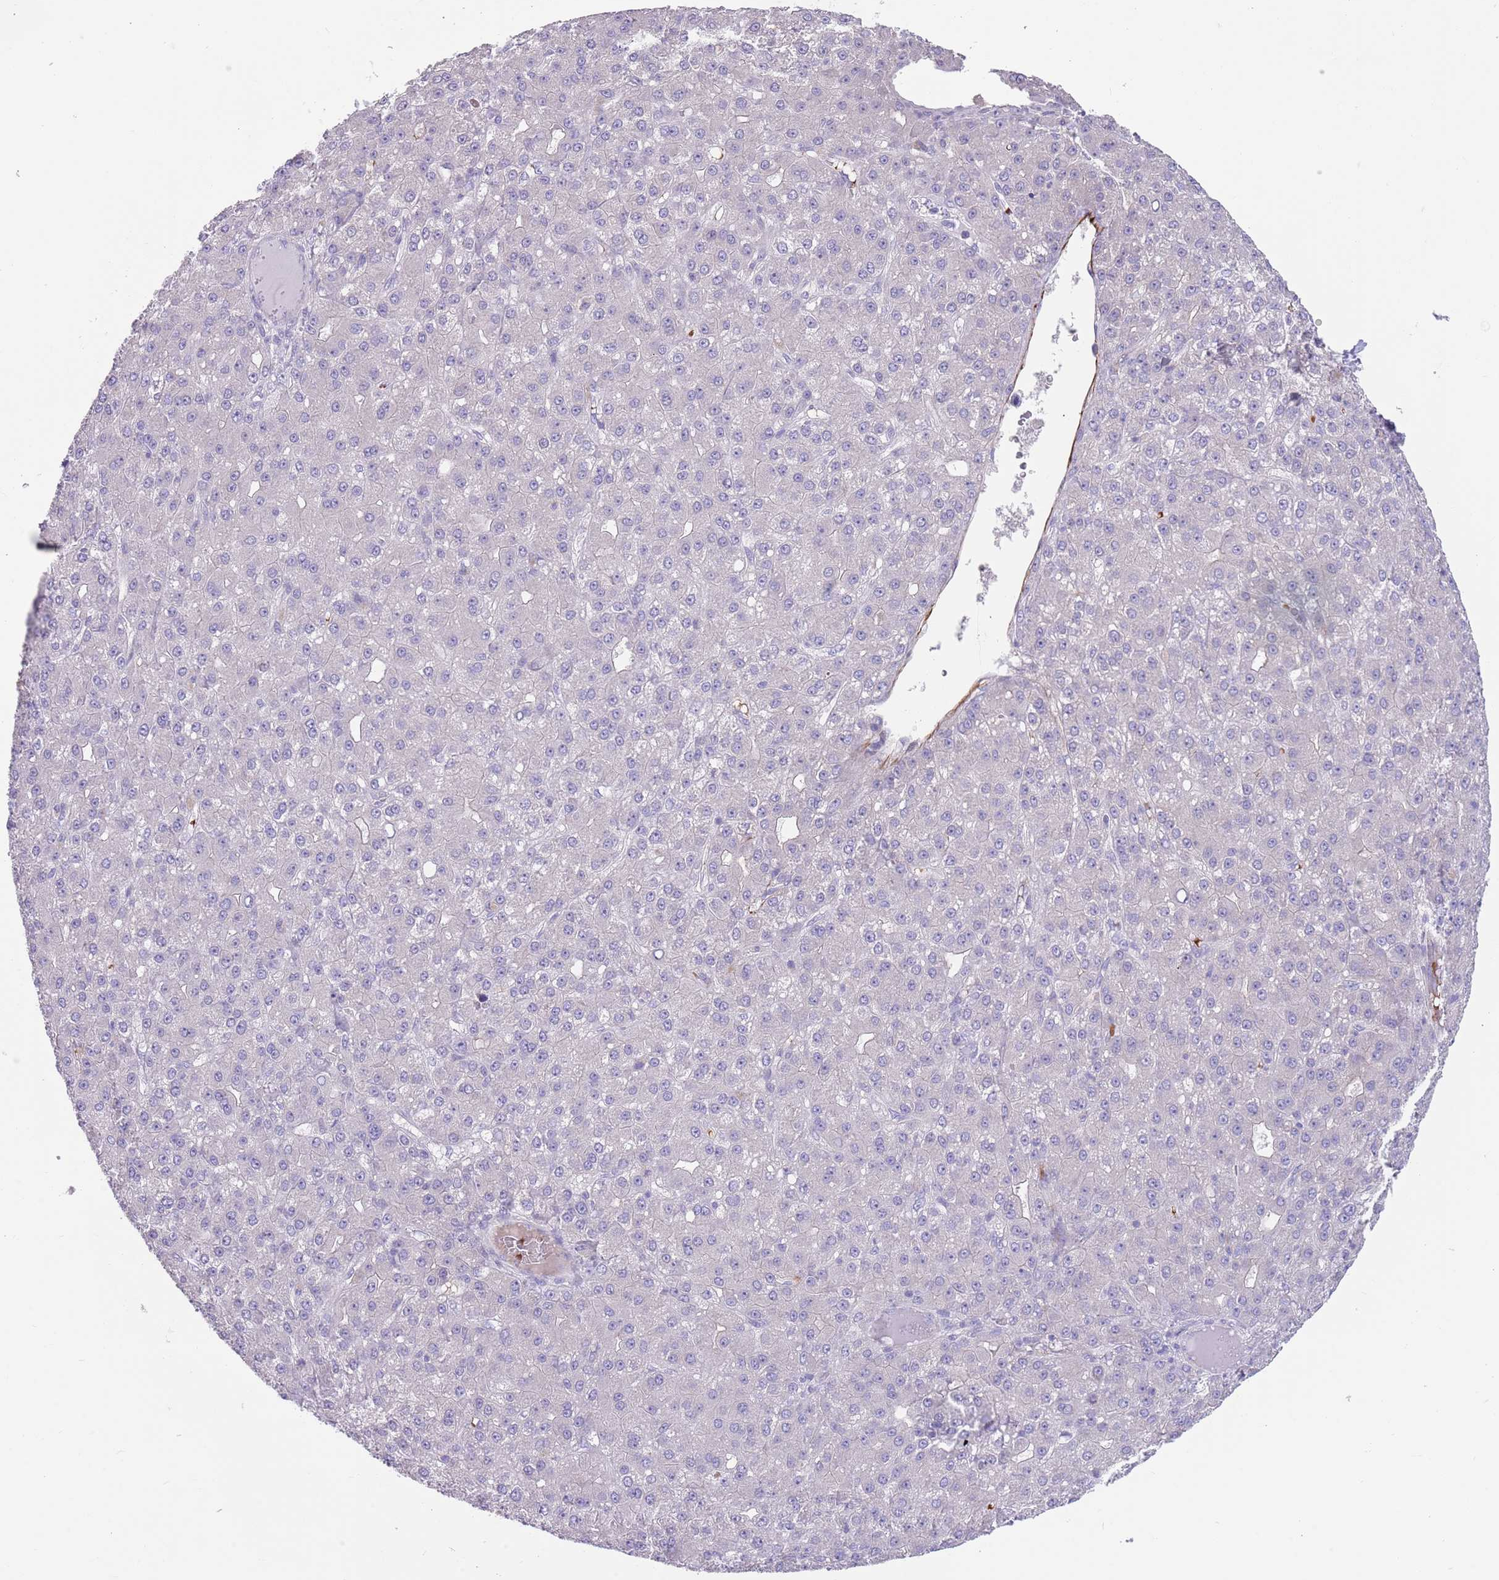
{"staining": {"intensity": "negative", "quantity": "none", "location": "none"}, "tissue": "liver cancer", "cell_type": "Tumor cells", "image_type": "cancer", "snomed": [{"axis": "morphology", "description": "Carcinoma, Hepatocellular, NOS"}, {"axis": "topography", "description": "Liver"}], "caption": "Immunohistochemistry (IHC) of hepatocellular carcinoma (liver) demonstrates no expression in tumor cells.", "gene": "ZNF14", "patient": {"sex": "male", "age": 67}}